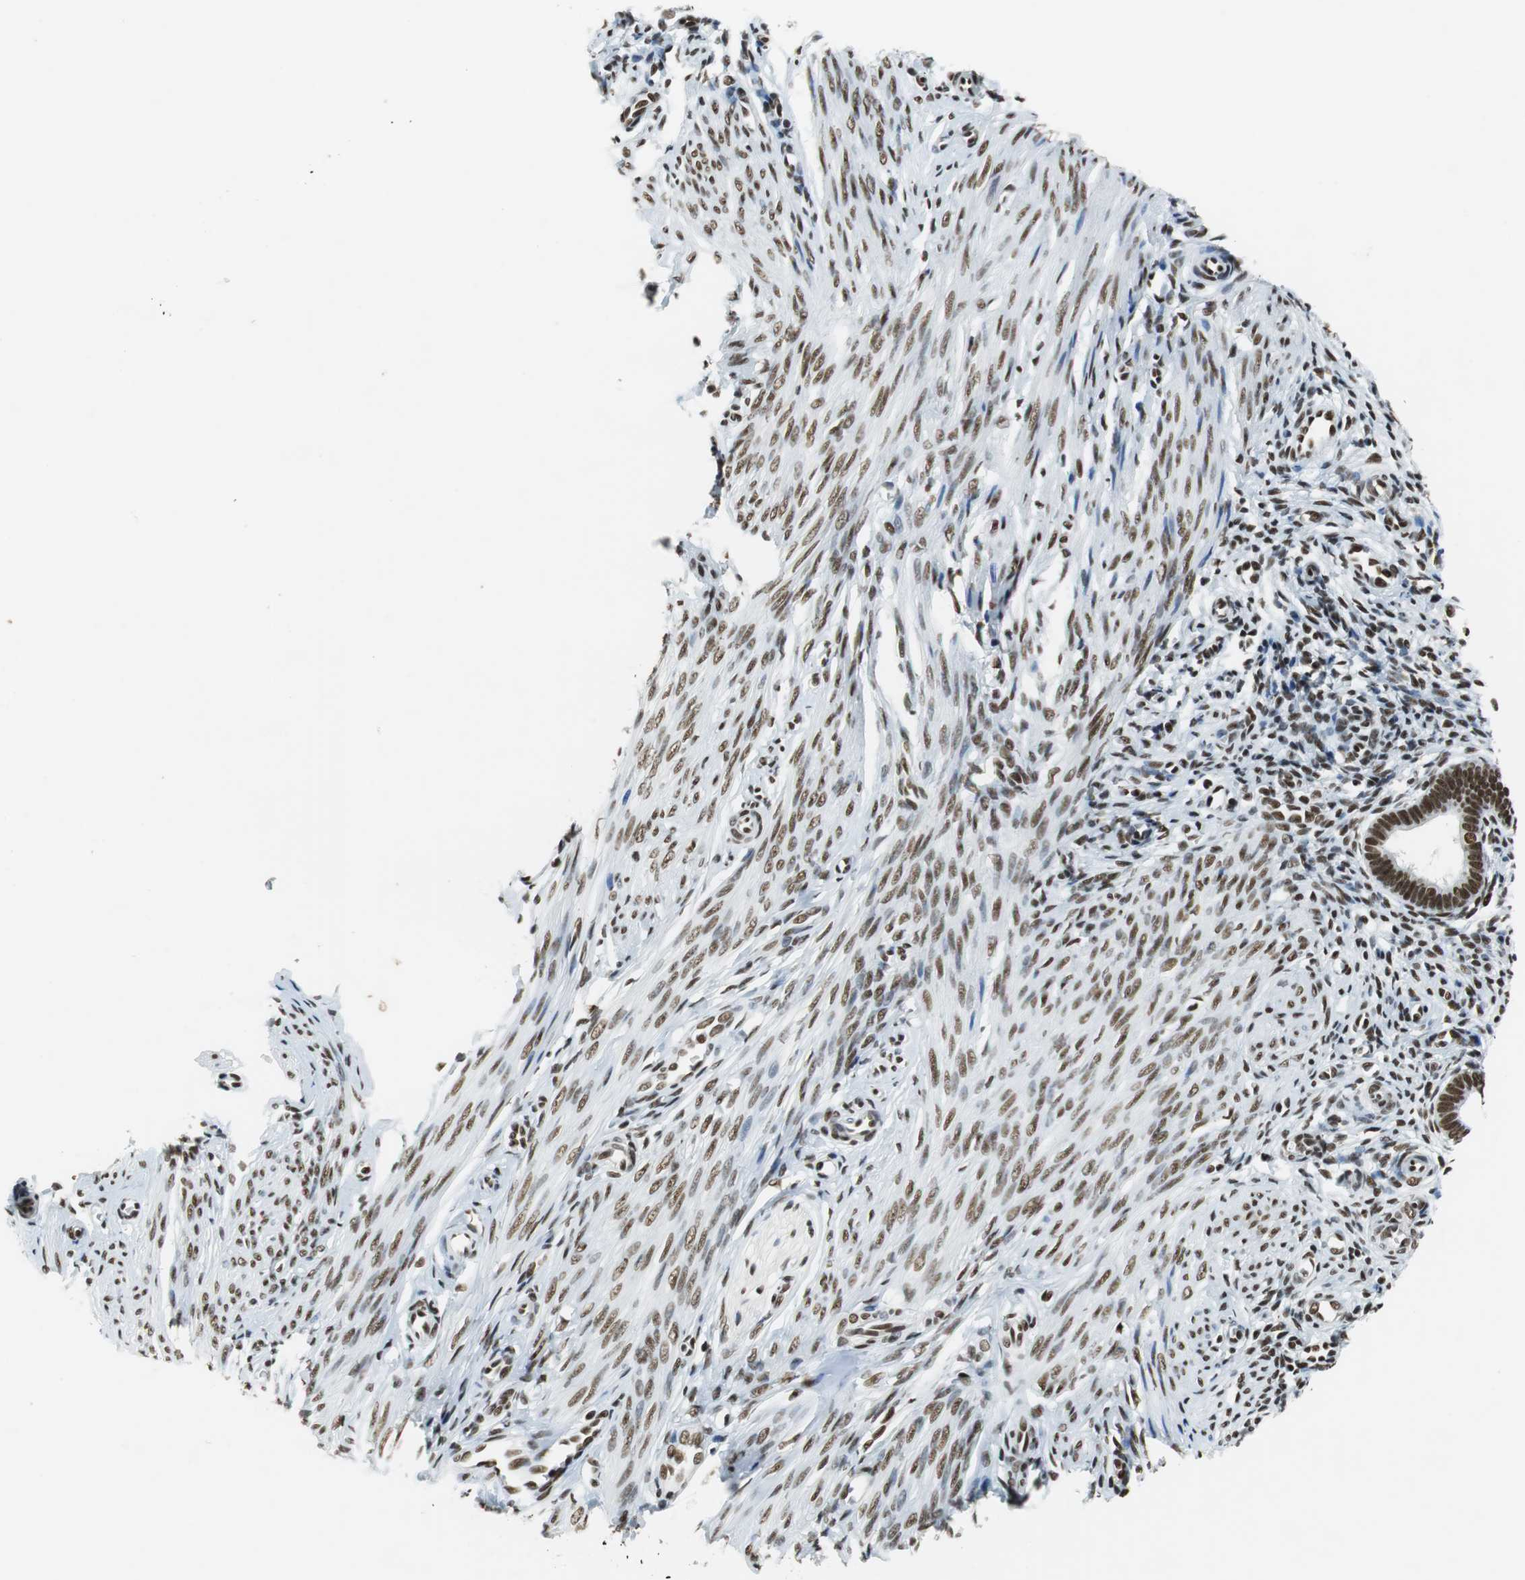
{"staining": {"intensity": "strong", "quantity": ">75%", "location": "nuclear"}, "tissue": "endometrium", "cell_type": "Cells in endometrial stroma", "image_type": "normal", "snomed": [{"axis": "morphology", "description": "Normal tissue, NOS"}, {"axis": "topography", "description": "Endometrium"}], "caption": "A high amount of strong nuclear positivity is seen in approximately >75% of cells in endometrial stroma in benign endometrium. Nuclei are stained in blue.", "gene": "PRKDC", "patient": {"sex": "female", "age": 27}}